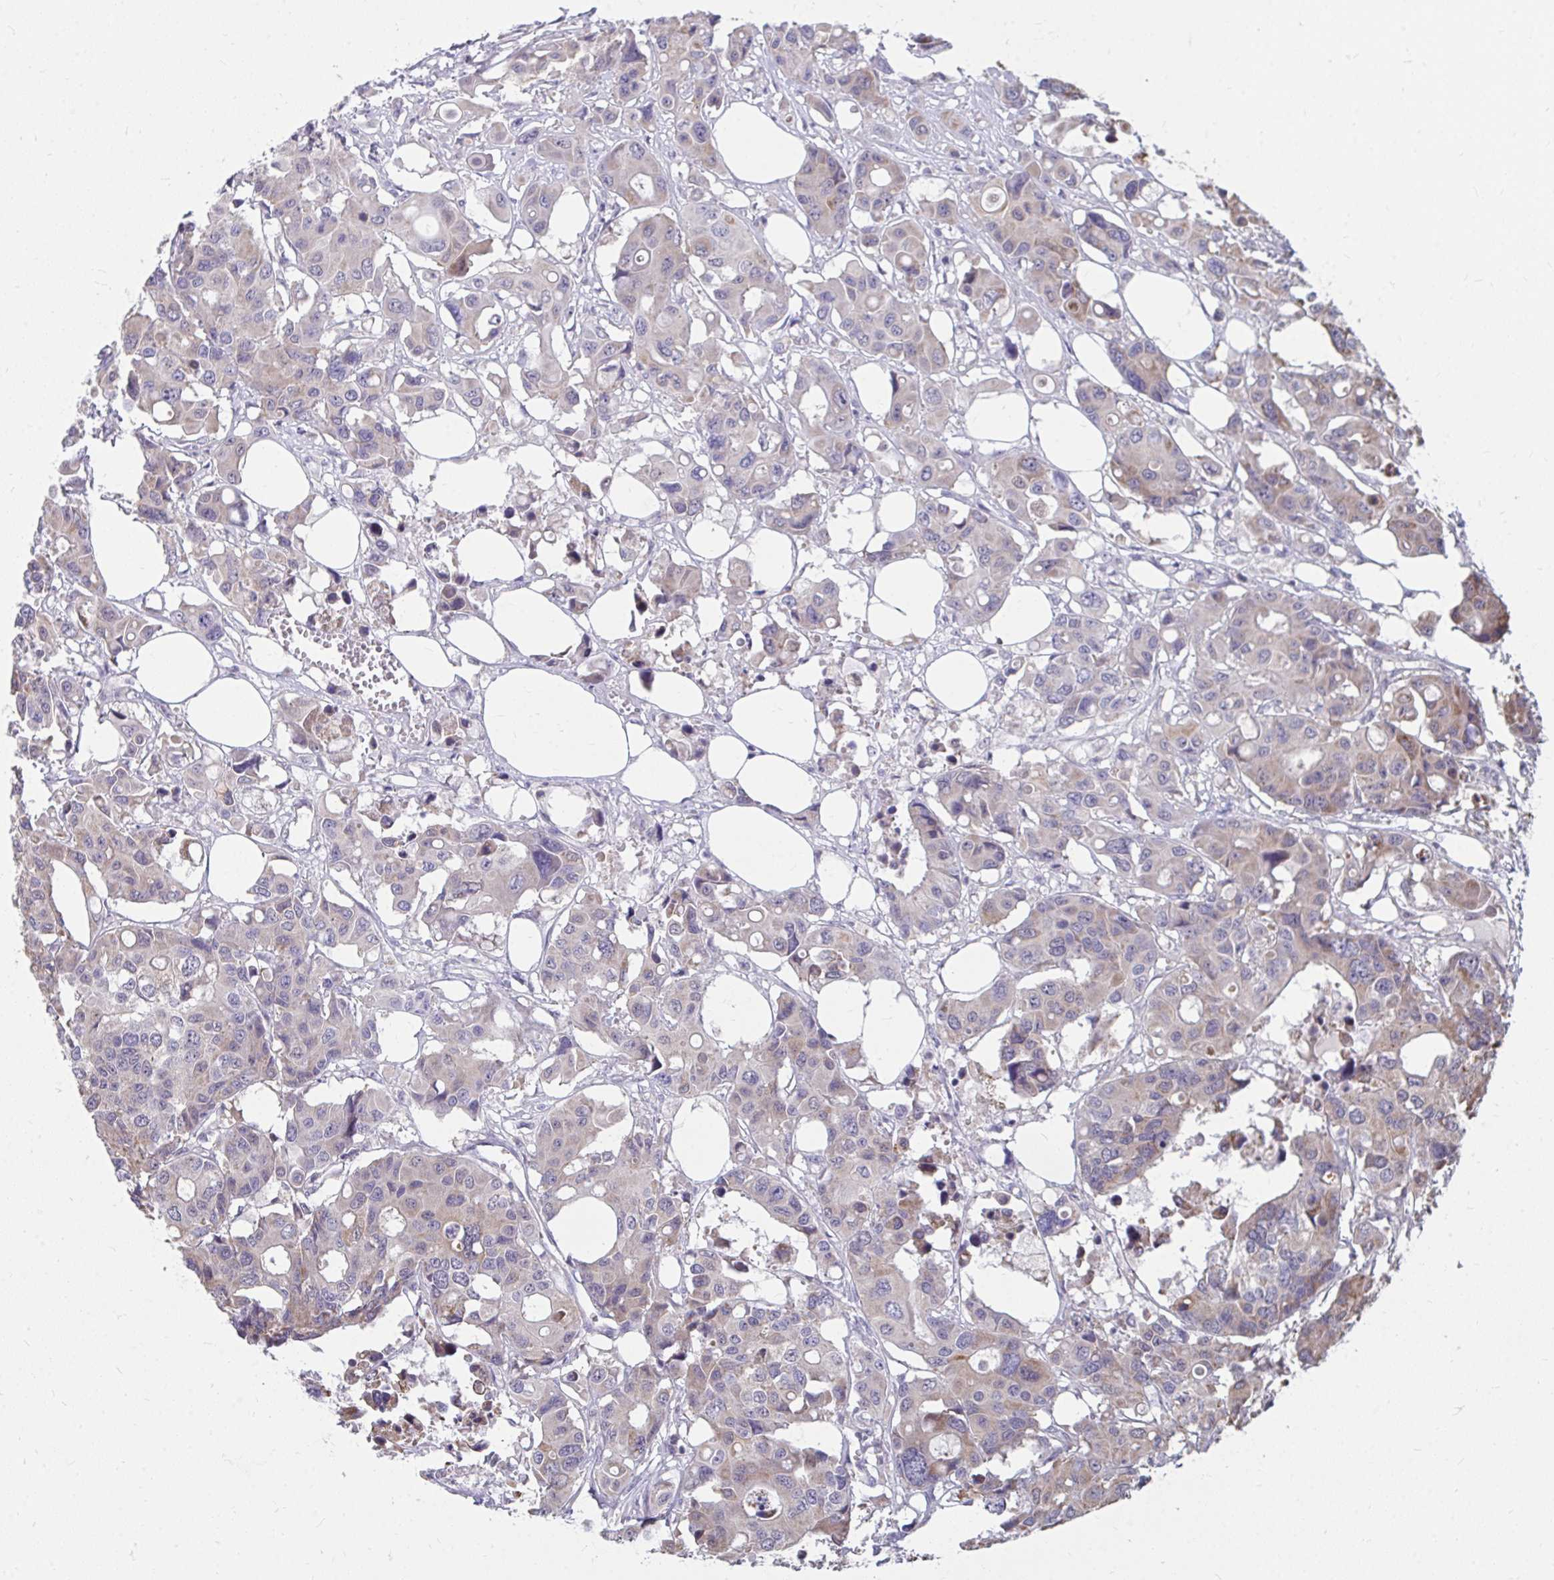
{"staining": {"intensity": "weak", "quantity": "<25%", "location": "cytoplasmic/membranous"}, "tissue": "colorectal cancer", "cell_type": "Tumor cells", "image_type": "cancer", "snomed": [{"axis": "morphology", "description": "Adenocarcinoma, NOS"}, {"axis": "topography", "description": "Colon"}], "caption": "The immunohistochemistry photomicrograph has no significant expression in tumor cells of colorectal cancer tissue.", "gene": "DNAJA2", "patient": {"sex": "male", "age": 77}}